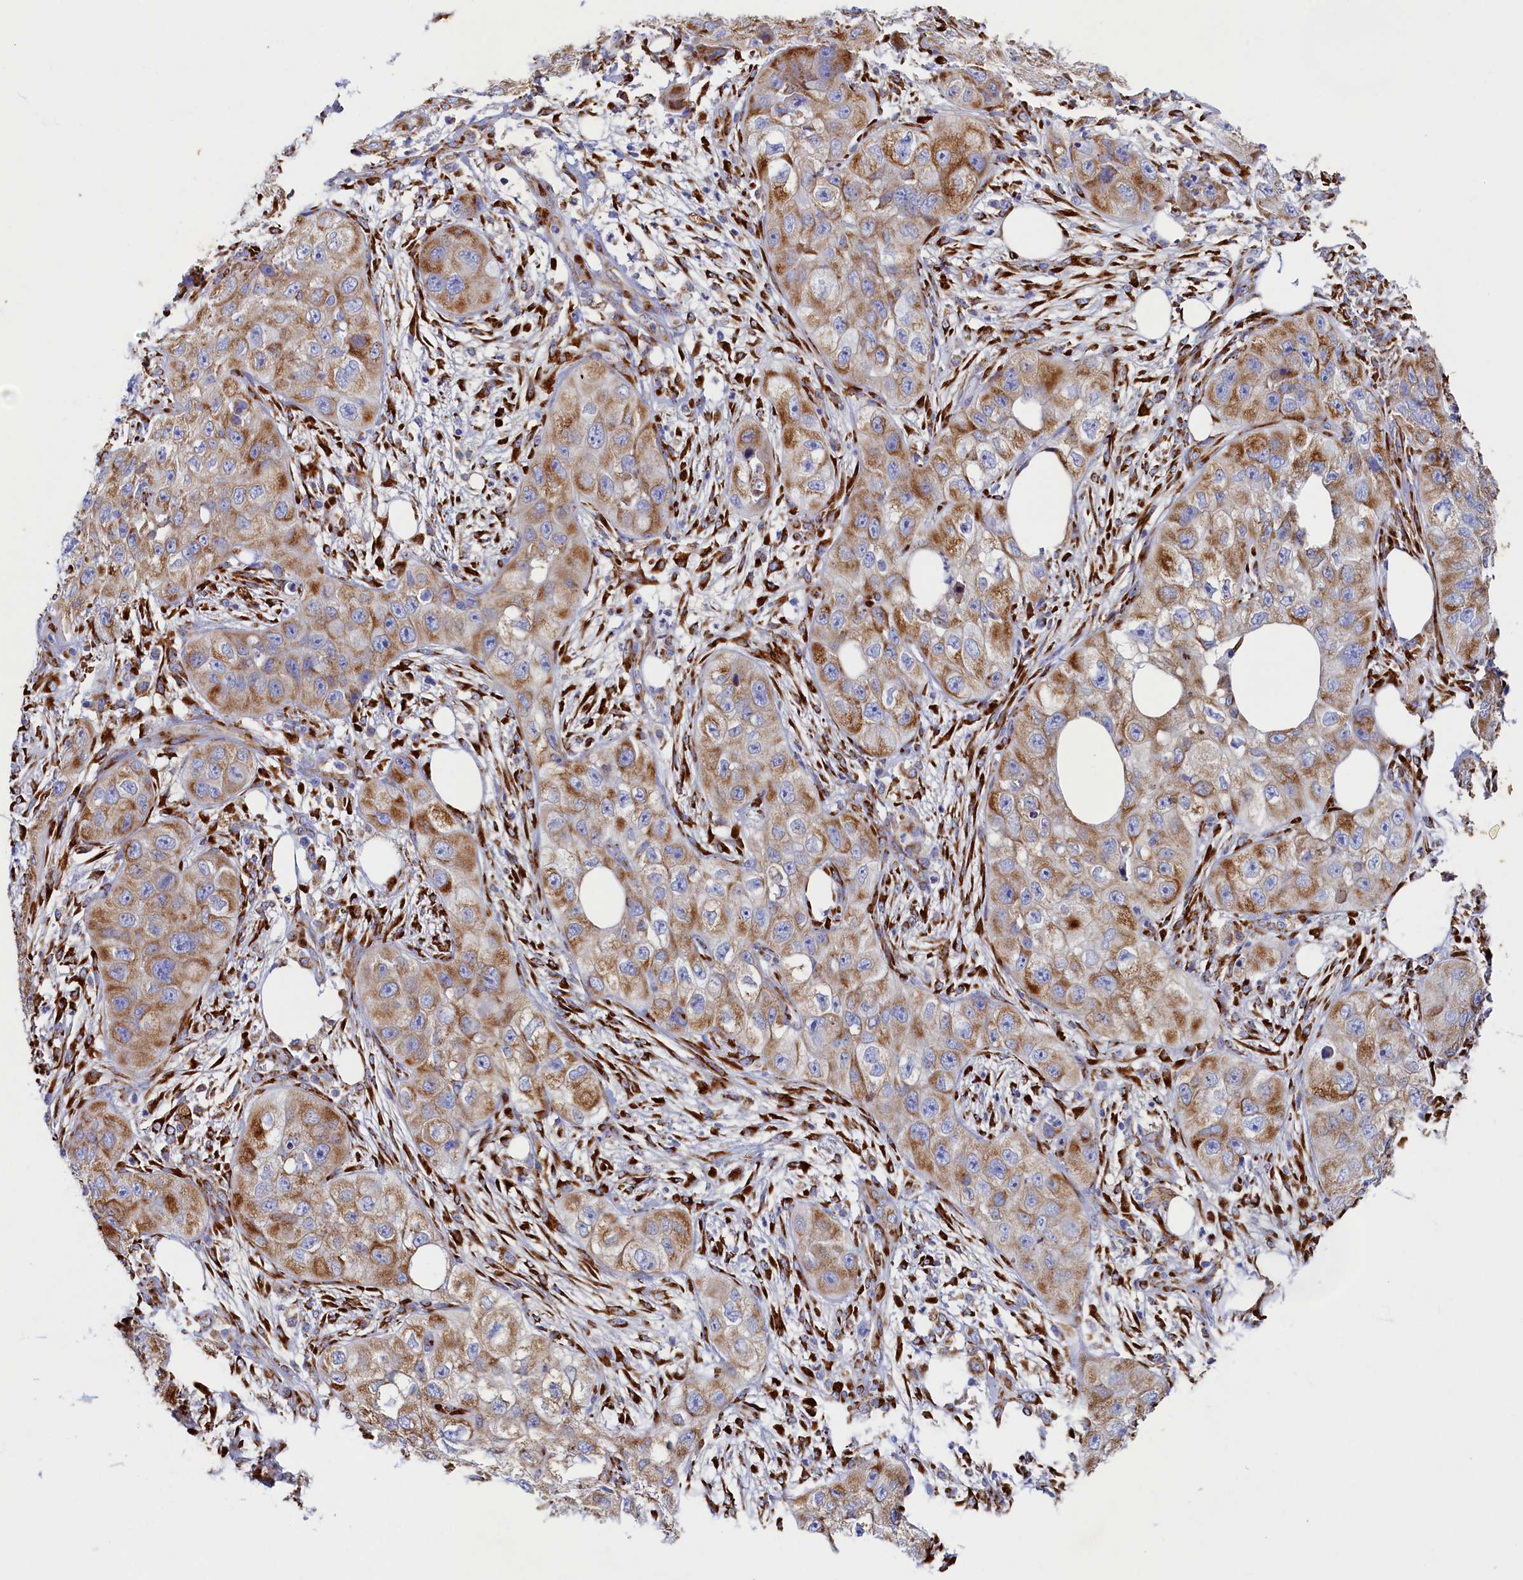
{"staining": {"intensity": "moderate", "quantity": ">75%", "location": "cytoplasmic/membranous"}, "tissue": "skin cancer", "cell_type": "Tumor cells", "image_type": "cancer", "snomed": [{"axis": "morphology", "description": "Squamous cell carcinoma, NOS"}, {"axis": "topography", "description": "Skin"}, {"axis": "topography", "description": "Subcutis"}], "caption": "This image displays immunohistochemistry staining of human skin squamous cell carcinoma, with medium moderate cytoplasmic/membranous positivity in approximately >75% of tumor cells.", "gene": "TMEM18", "patient": {"sex": "male", "age": 73}}